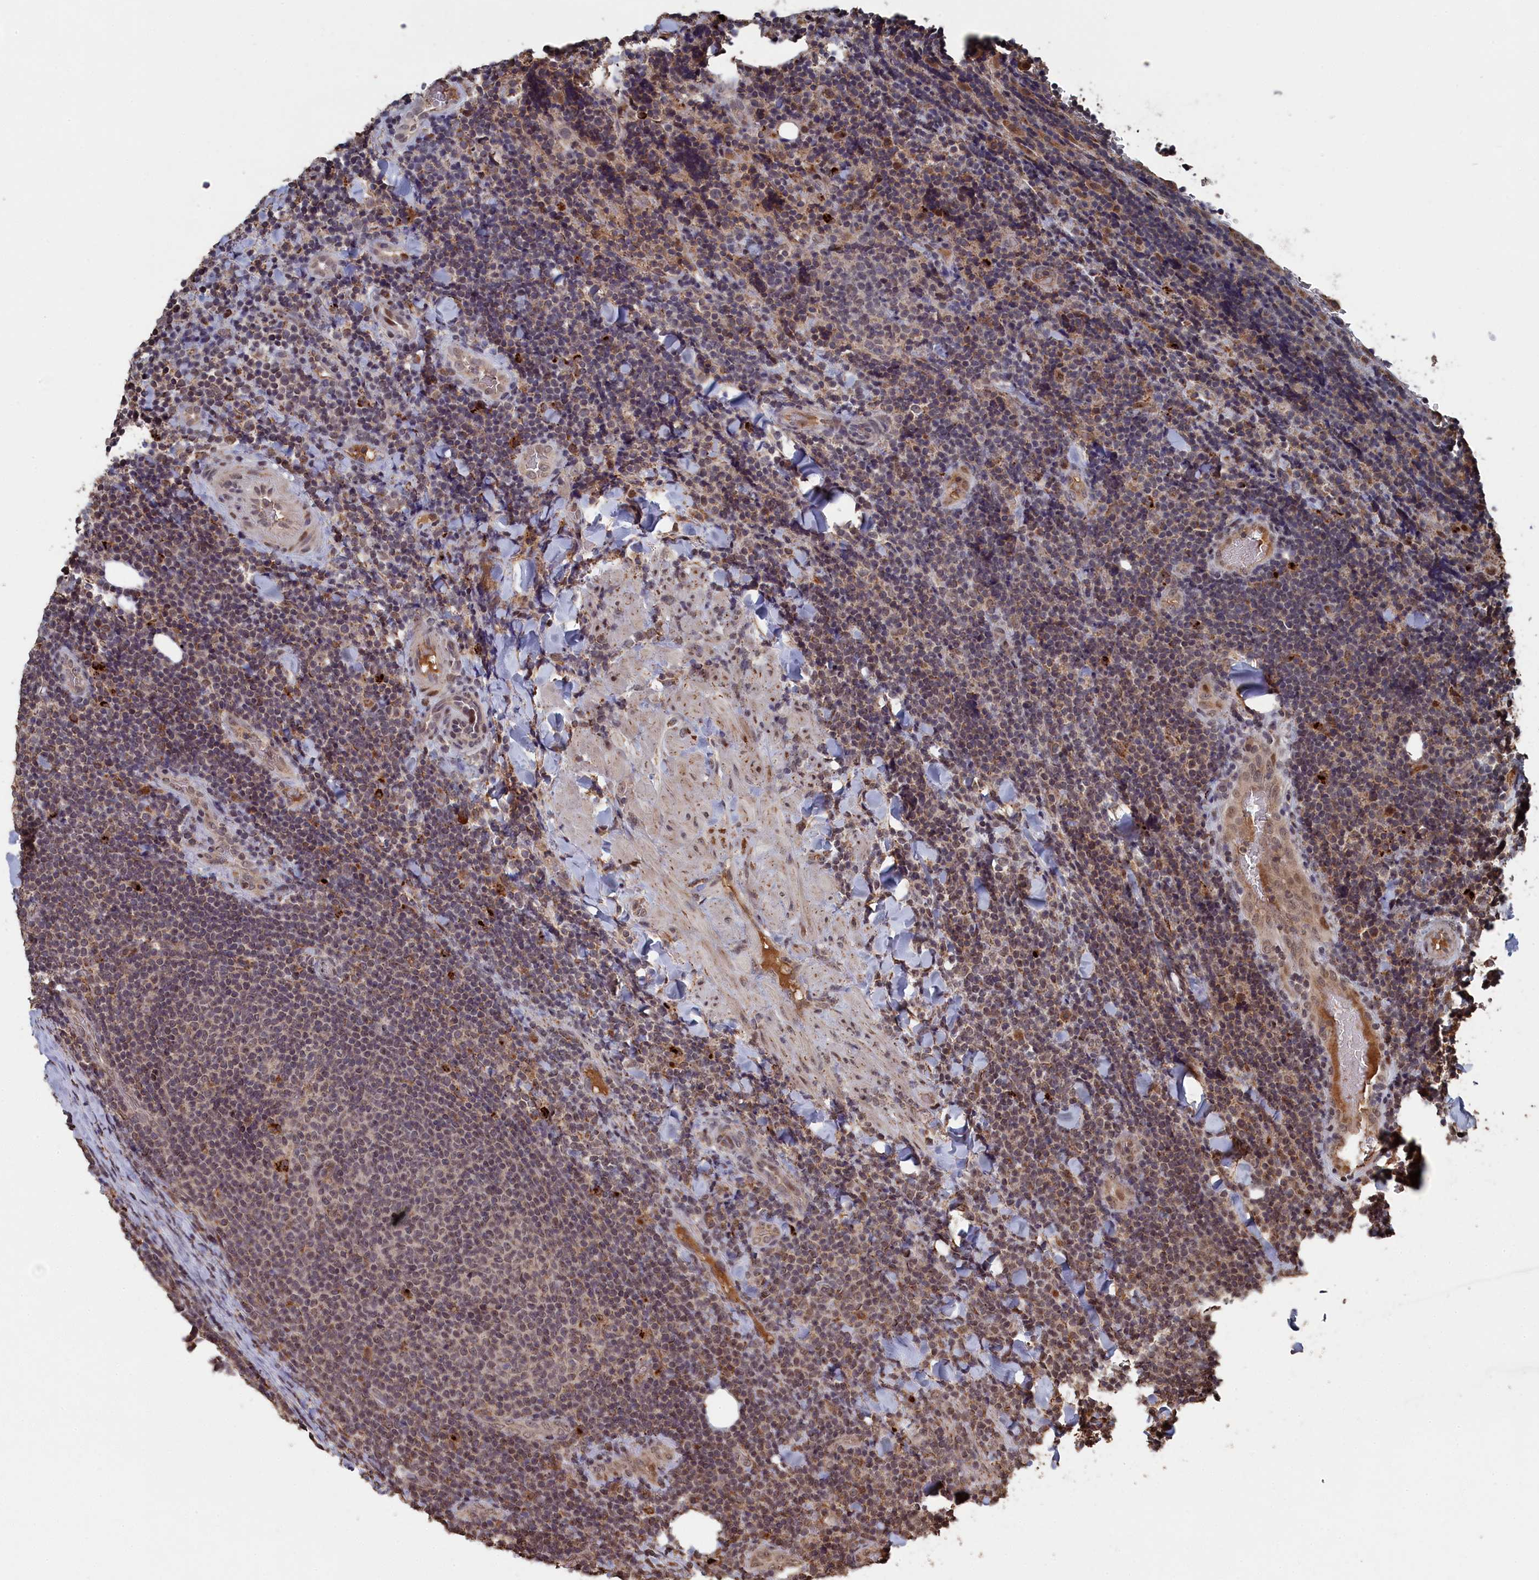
{"staining": {"intensity": "weak", "quantity": "25%-75%", "location": "nuclear"}, "tissue": "lymphoma", "cell_type": "Tumor cells", "image_type": "cancer", "snomed": [{"axis": "morphology", "description": "Malignant lymphoma, non-Hodgkin's type, Low grade"}, {"axis": "topography", "description": "Lymph node"}], "caption": "A brown stain highlights weak nuclear staining of a protein in lymphoma tumor cells.", "gene": "CEACAM21", "patient": {"sex": "male", "age": 66}}